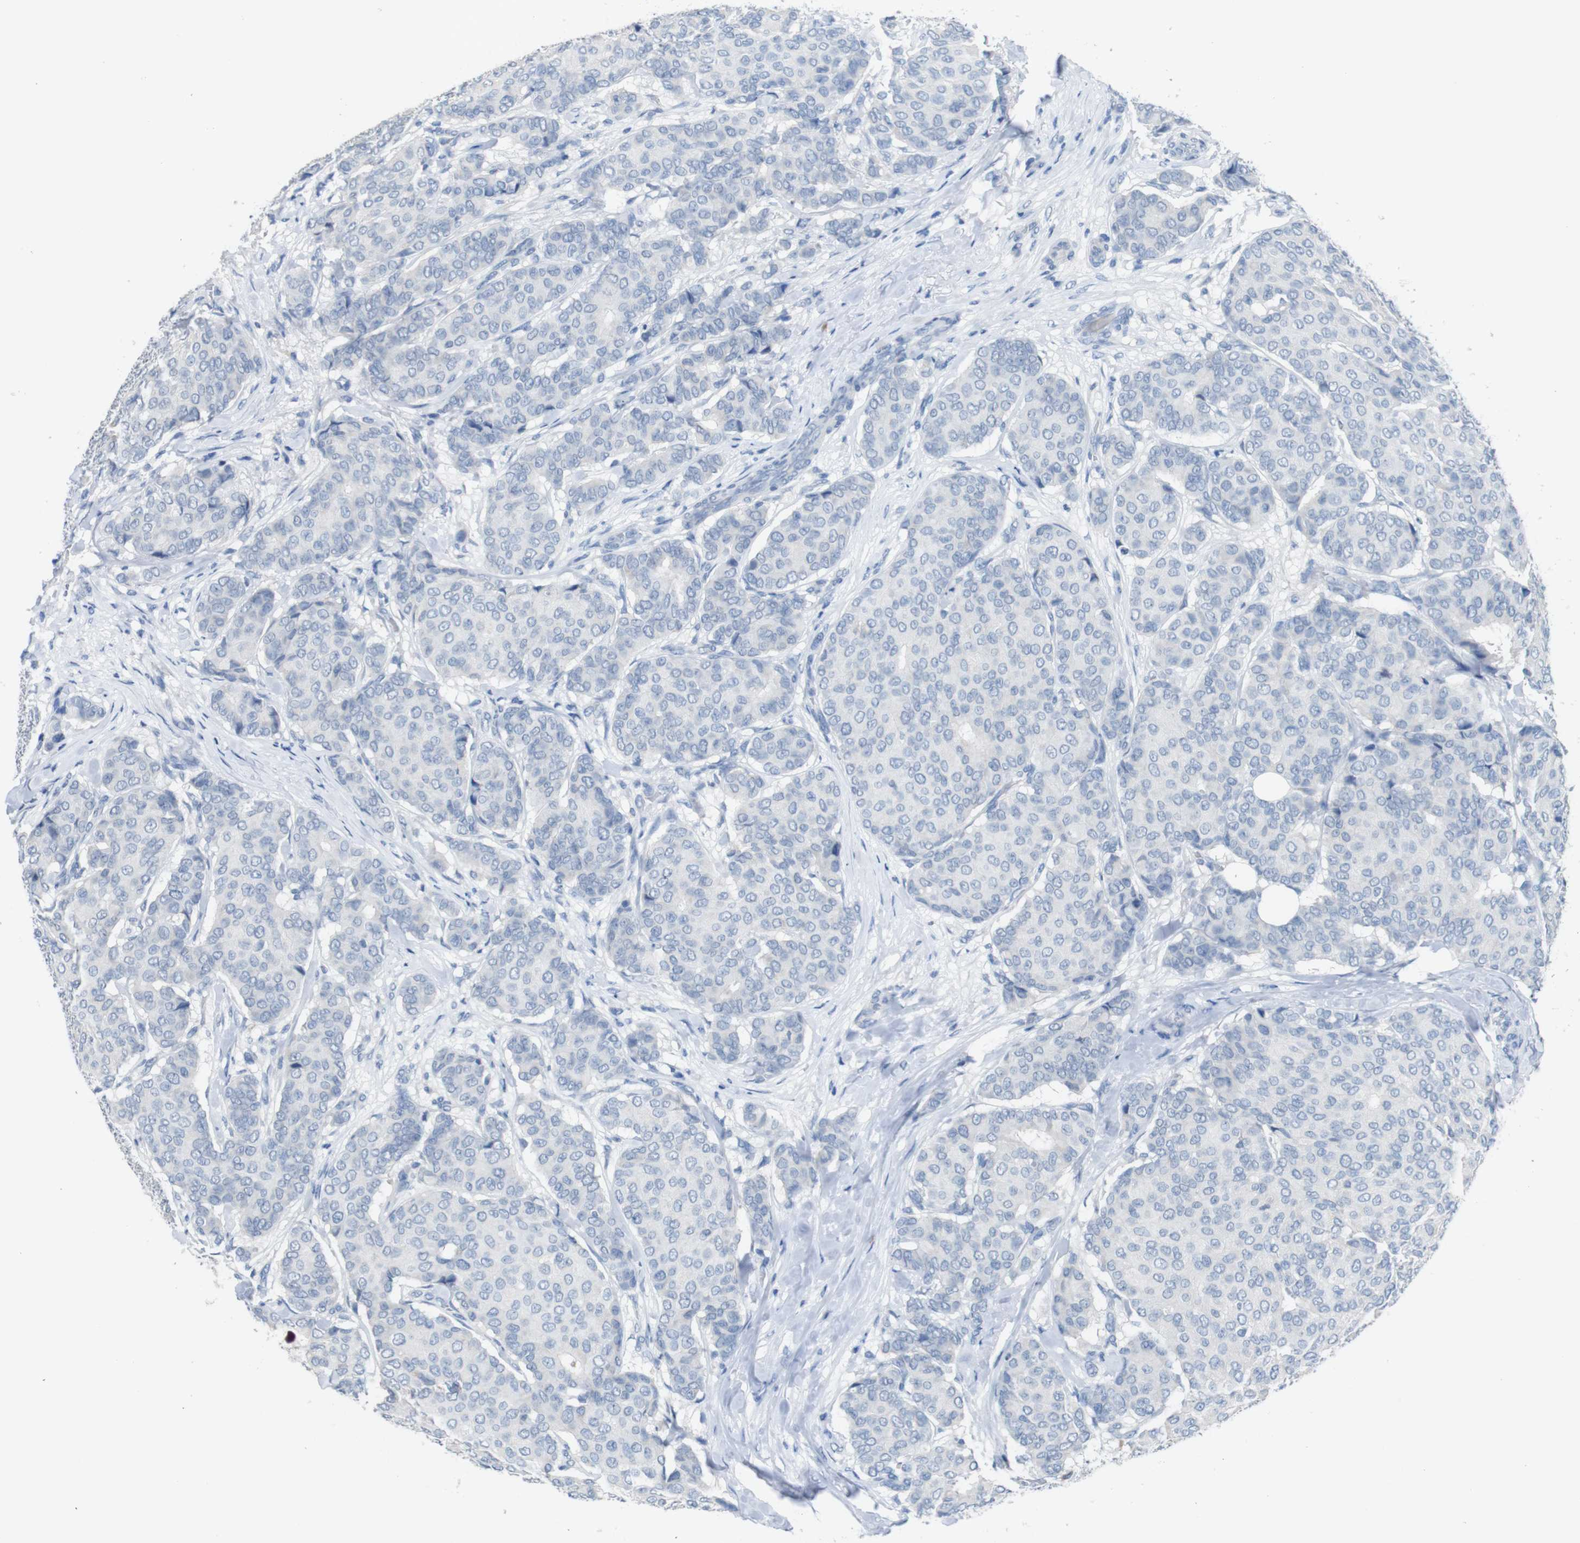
{"staining": {"intensity": "negative", "quantity": "none", "location": "none"}, "tissue": "breast cancer", "cell_type": "Tumor cells", "image_type": "cancer", "snomed": [{"axis": "morphology", "description": "Duct carcinoma"}, {"axis": "topography", "description": "Breast"}], "caption": "High power microscopy image of an immunohistochemistry (IHC) histopathology image of breast cancer, revealing no significant expression in tumor cells.", "gene": "SLC2A8", "patient": {"sex": "female", "age": 75}}